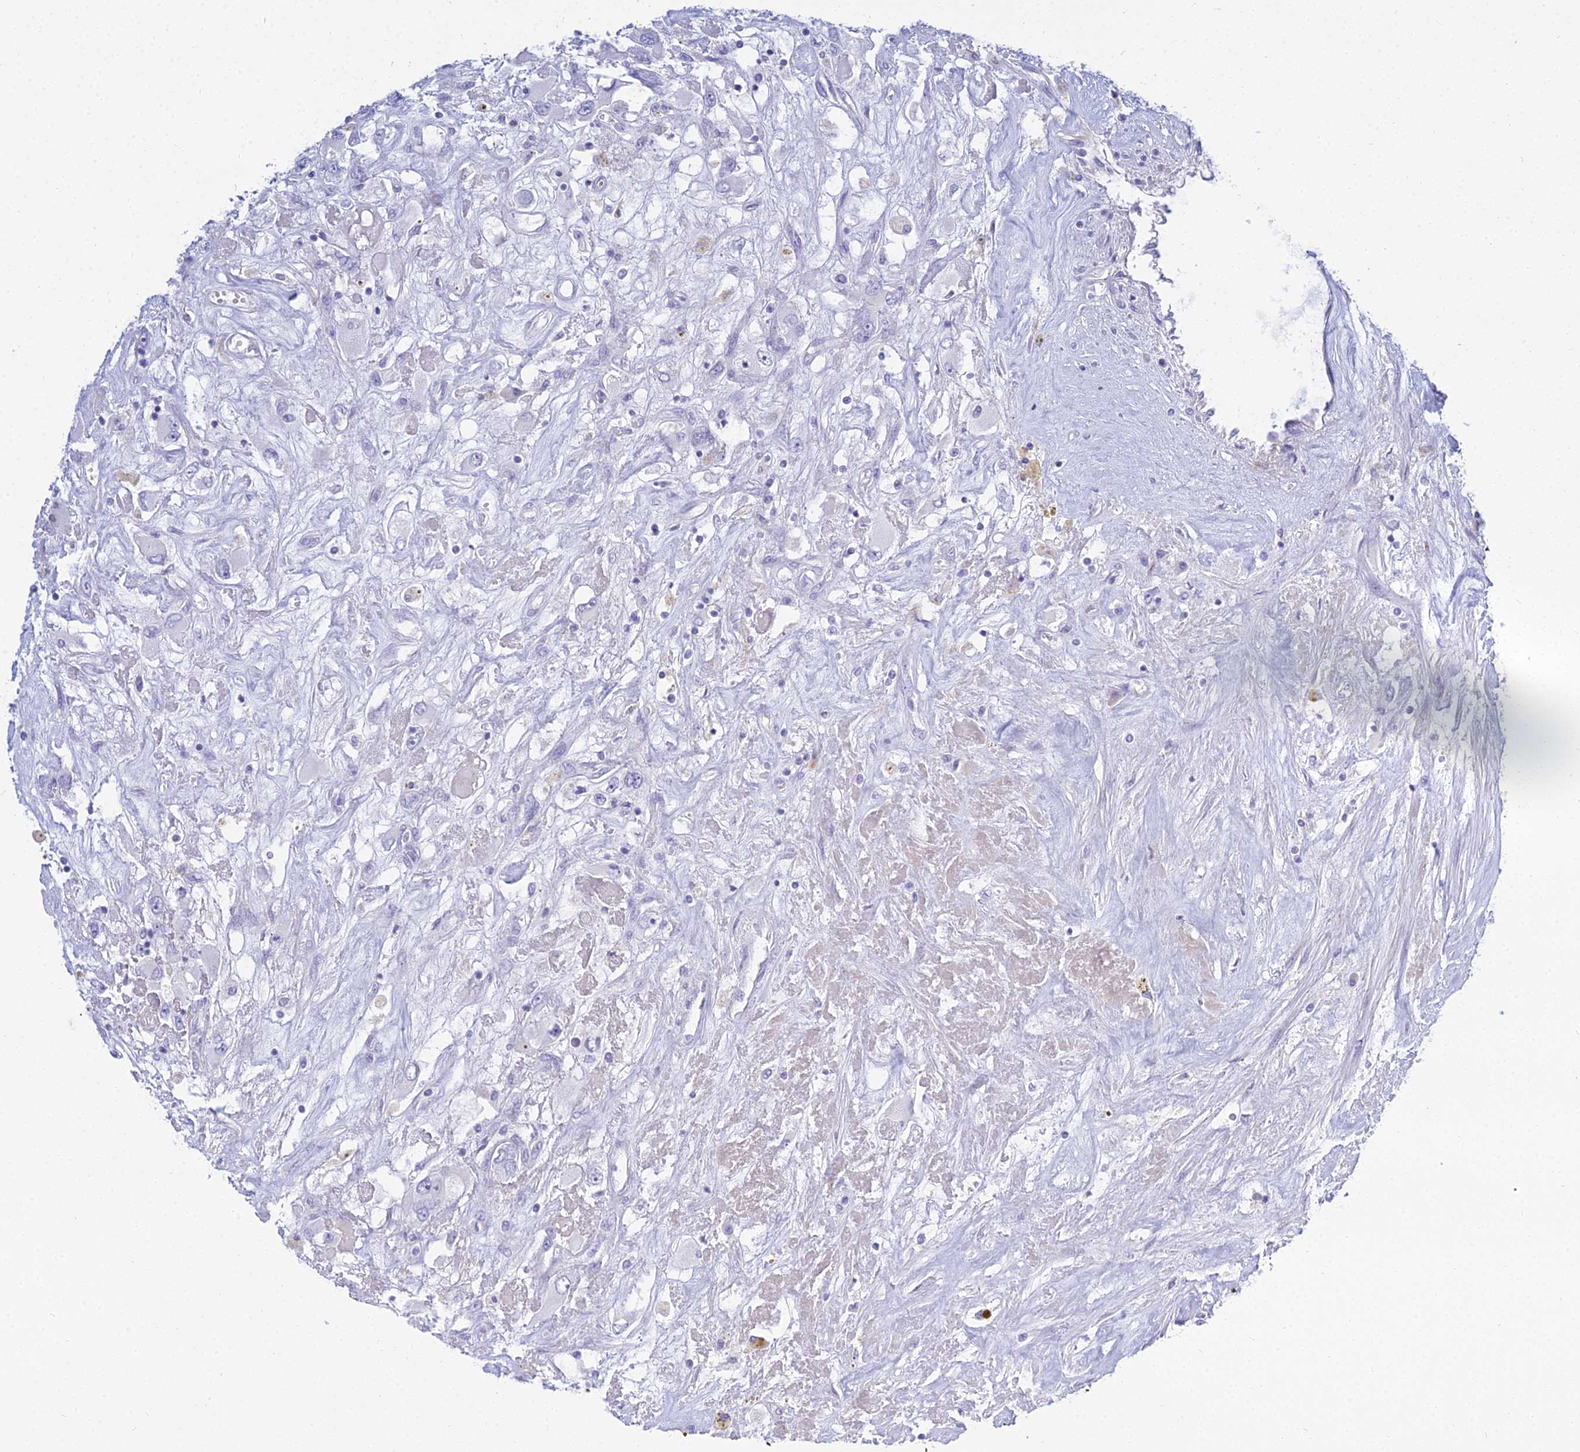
{"staining": {"intensity": "negative", "quantity": "none", "location": "none"}, "tissue": "renal cancer", "cell_type": "Tumor cells", "image_type": "cancer", "snomed": [{"axis": "morphology", "description": "Adenocarcinoma, NOS"}, {"axis": "topography", "description": "Kidney"}], "caption": "Immunohistochemistry (IHC) histopathology image of human renal cancer stained for a protein (brown), which exhibits no staining in tumor cells.", "gene": "SMIM24", "patient": {"sex": "female", "age": 52}}